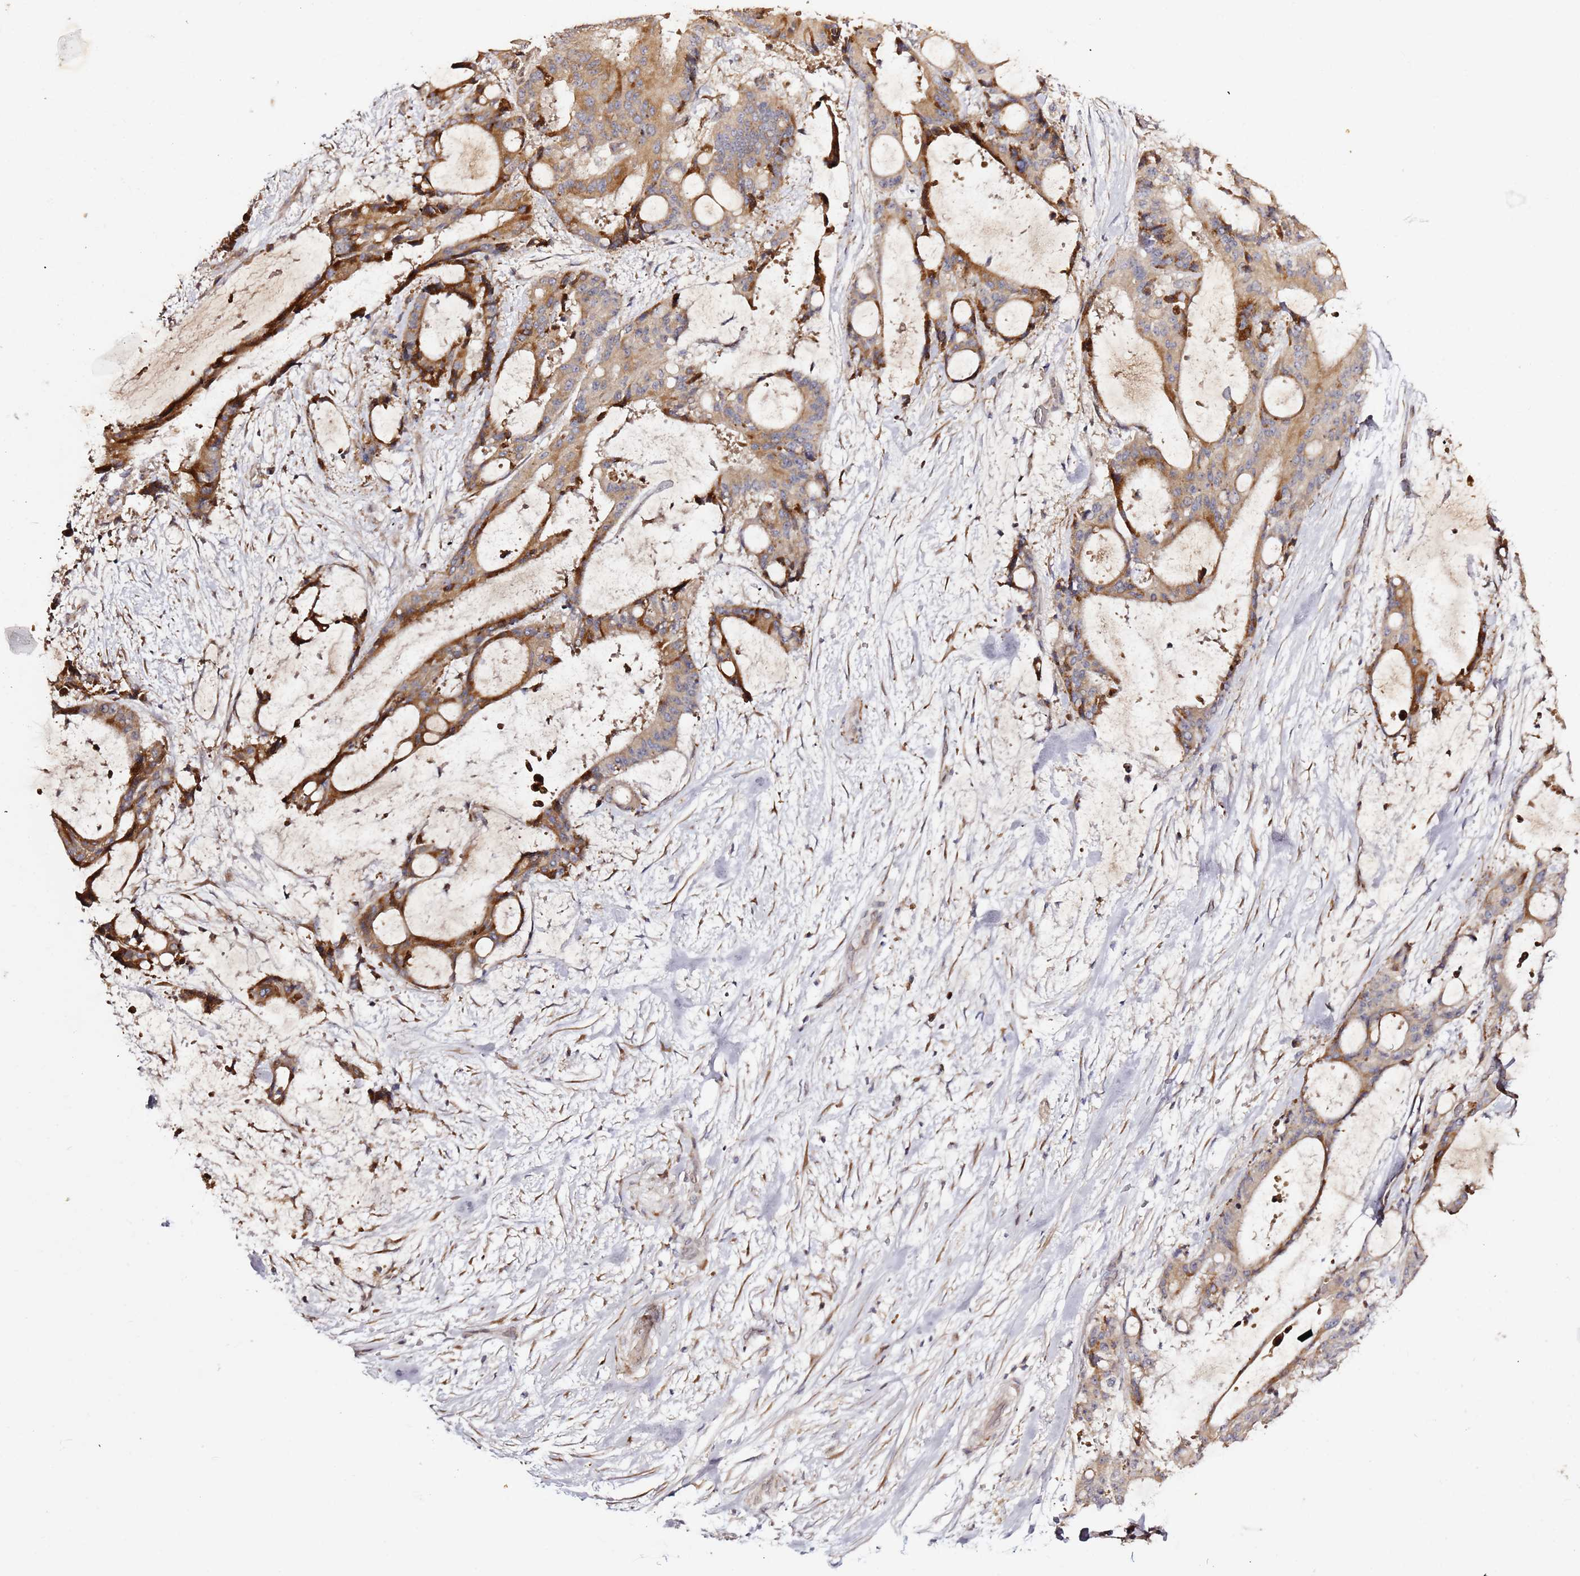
{"staining": {"intensity": "strong", "quantity": "<25%", "location": "cytoplasmic/membranous"}, "tissue": "liver cancer", "cell_type": "Tumor cells", "image_type": "cancer", "snomed": [{"axis": "morphology", "description": "Normal tissue, NOS"}, {"axis": "morphology", "description": "Cholangiocarcinoma"}, {"axis": "topography", "description": "Liver"}, {"axis": "topography", "description": "Peripheral nerve tissue"}], "caption": "The micrograph exhibits immunohistochemical staining of liver cancer. There is strong cytoplasmic/membranous positivity is present in about <25% of tumor cells.", "gene": "HSD17B7", "patient": {"sex": "female", "age": 73}}